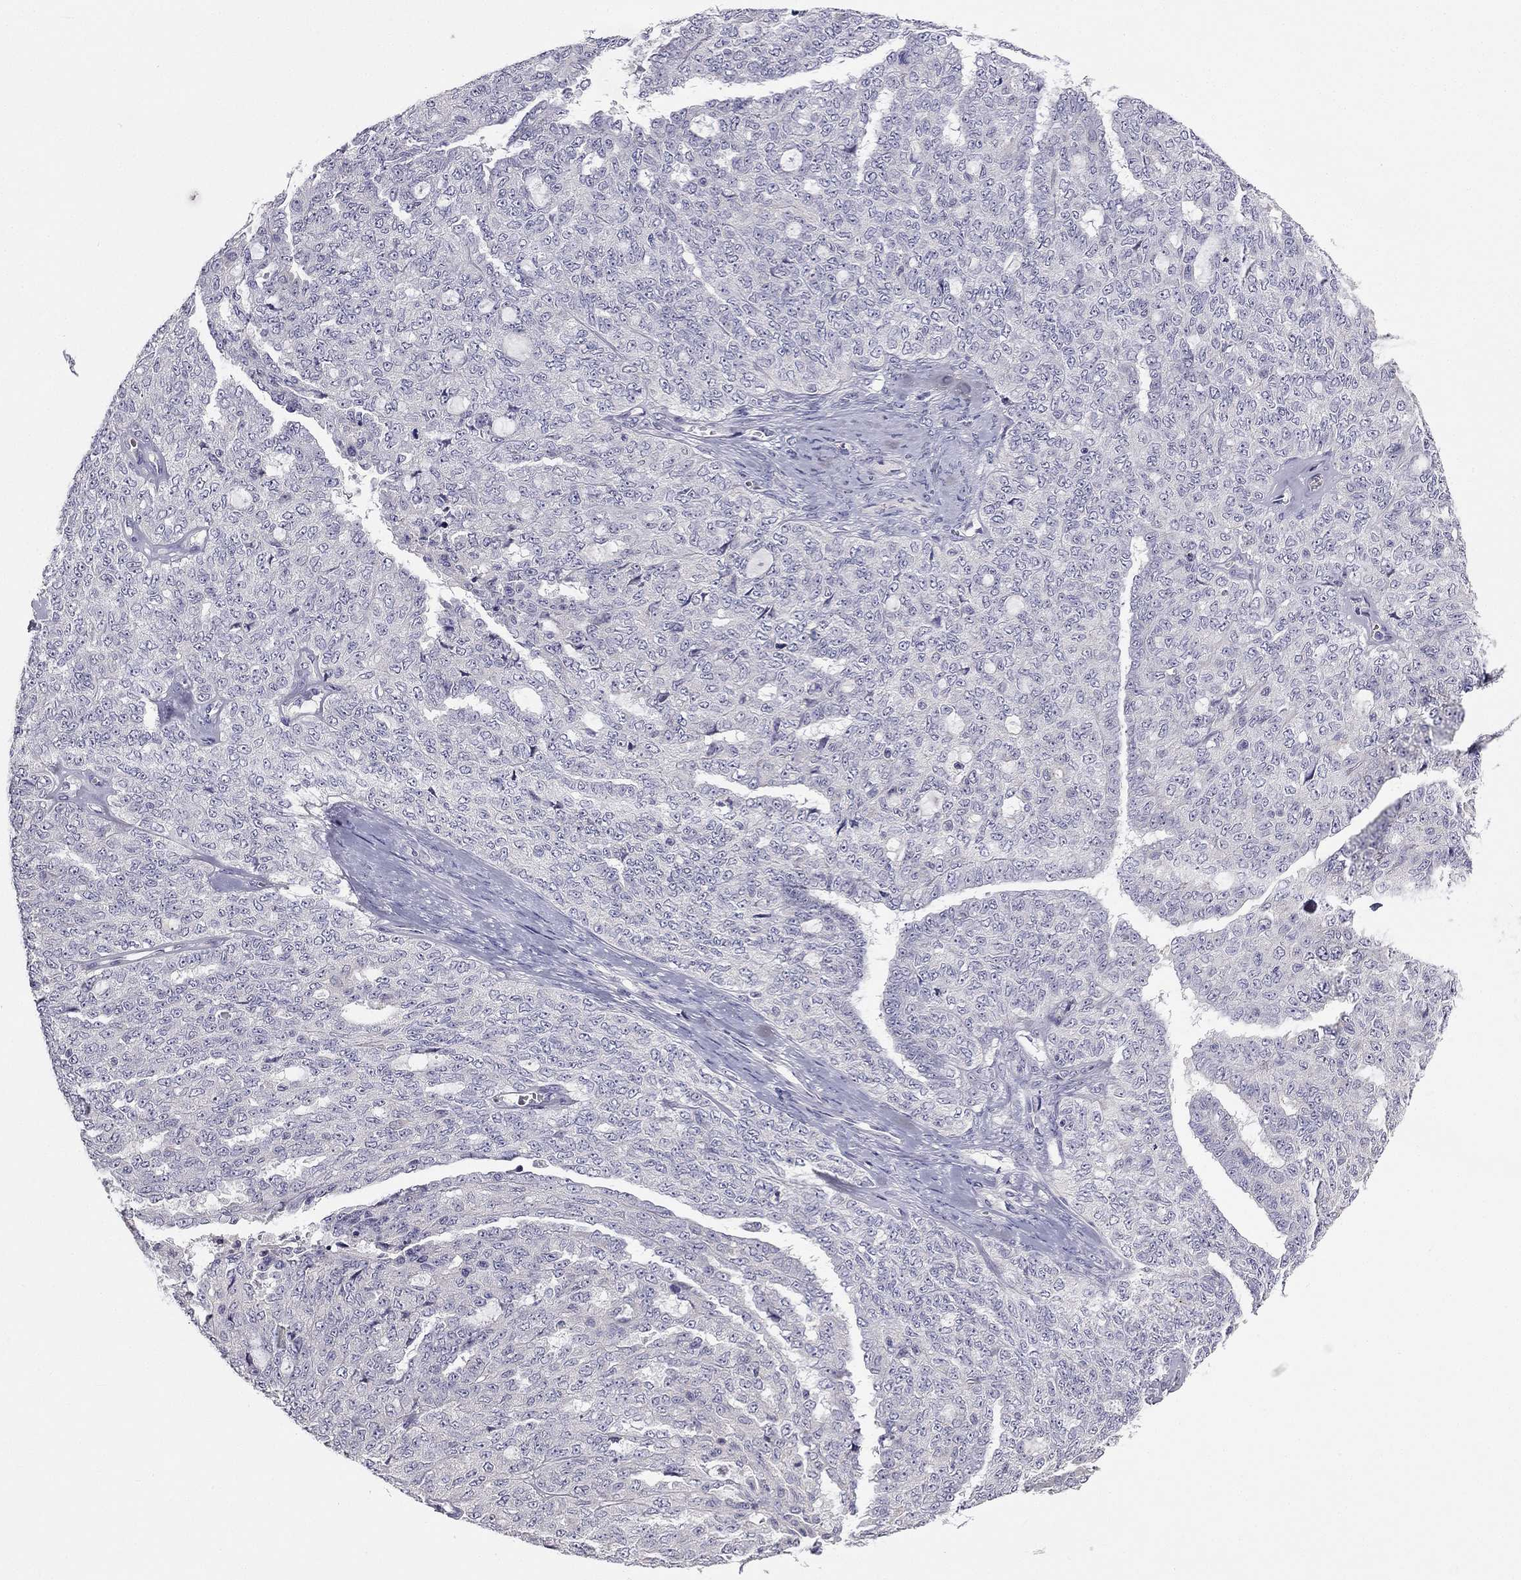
{"staining": {"intensity": "negative", "quantity": "none", "location": "none"}, "tissue": "ovarian cancer", "cell_type": "Tumor cells", "image_type": "cancer", "snomed": [{"axis": "morphology", "description": "Cystadenocarcinoma, serous, NOS"}, {"axis": "topography", "description": "Ovary"}], "caption": "A micrograph of human ovarian cancer (serous cystadenocarcinoma) is negative for staining in tumor cells. (DAB IHC, high magnification).", "gene": "C16orf89", "patient": {"sex": "female", "age": 71}}